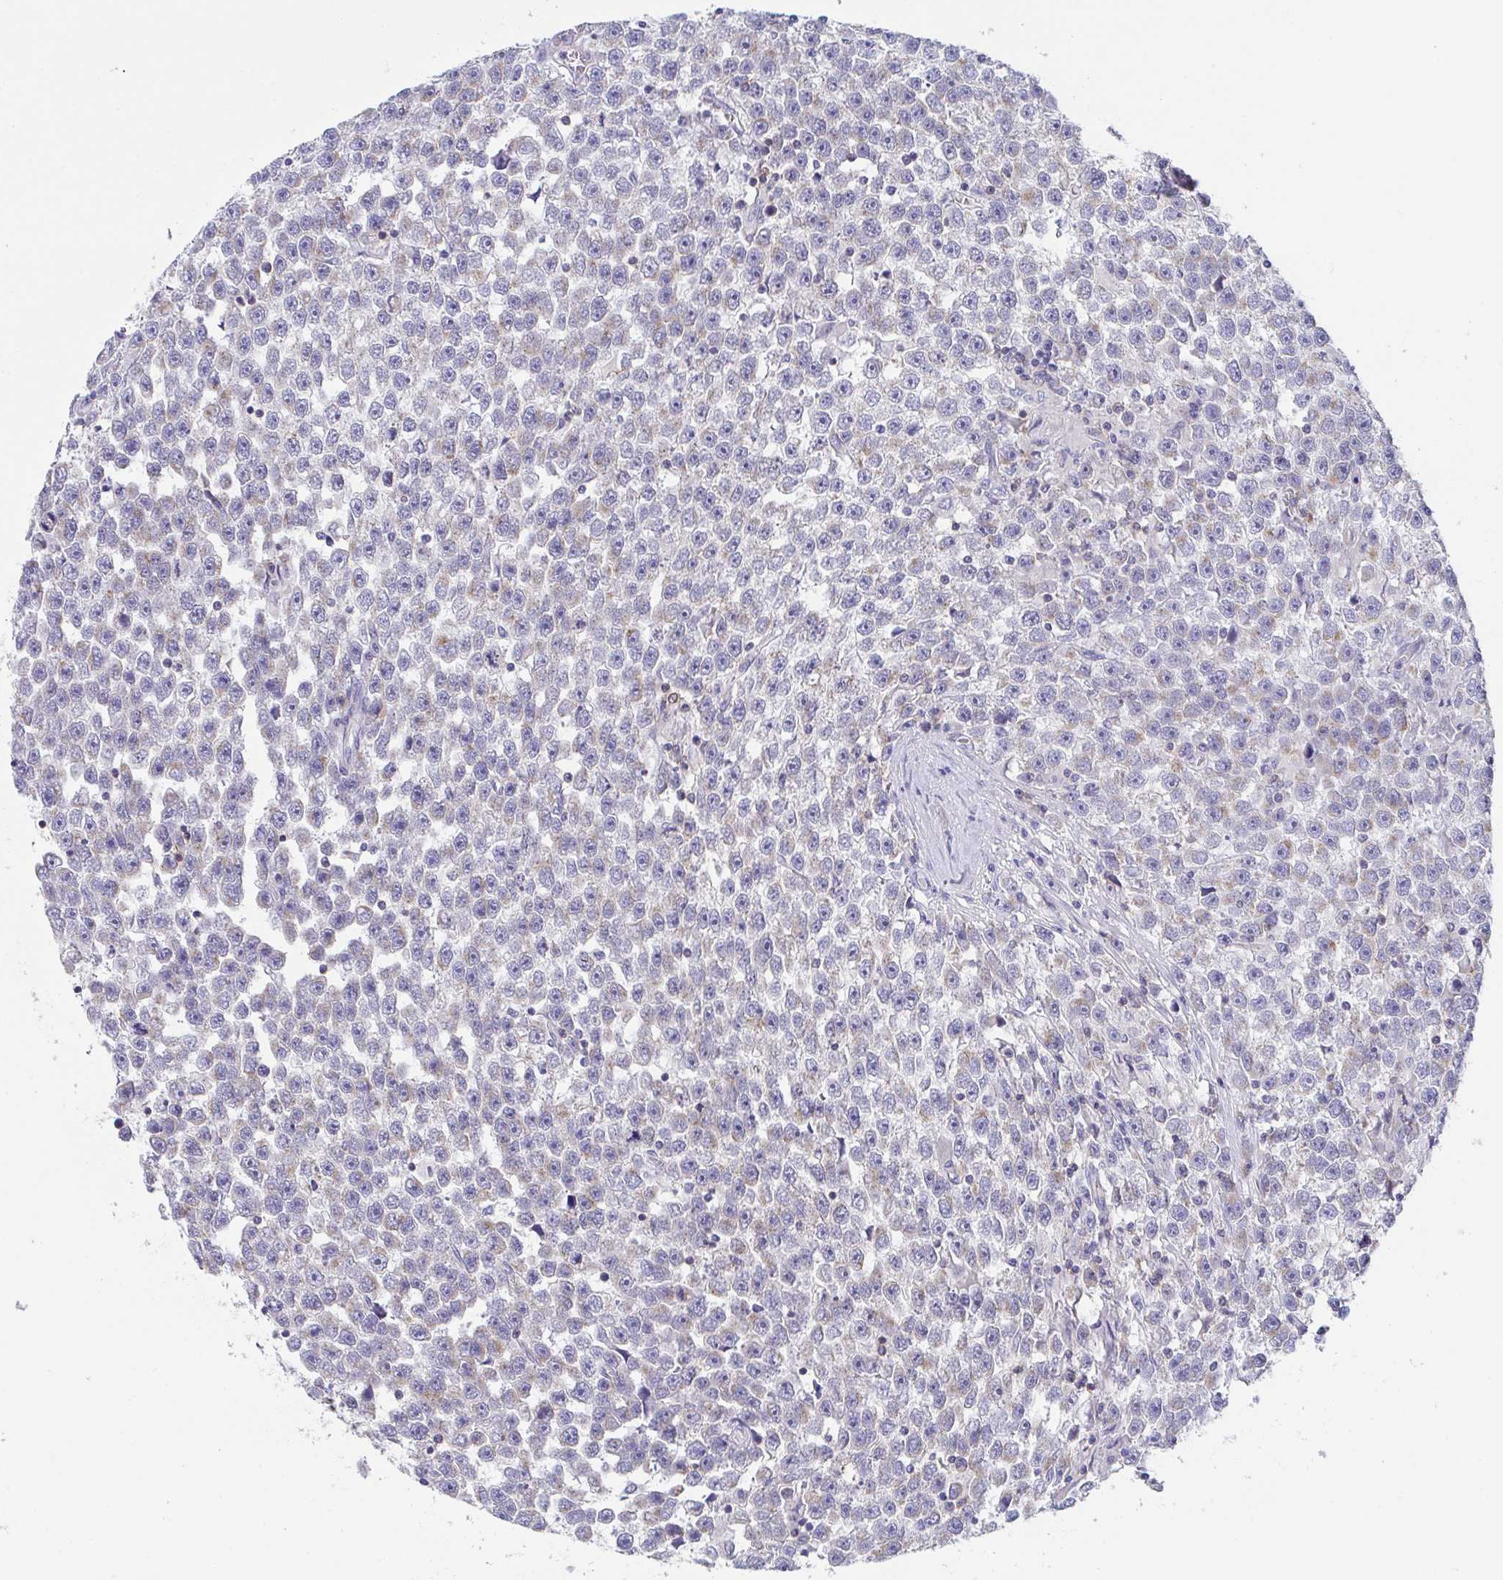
{"staining": {"intensity": "negative", "quantity": "none", "location": "none"}, "tissue": "testis cancer", "cell_type": "Tumor cells", "image_type": "cancer", "snomed": [{"axis": "morphology", "description": "Seminoma, NOS"}, {"axis": "topography", "description": "Testis"}], "caption": "Immunohistochemistry (IHC) photomicrograph of human testis seminoma stained for a protein (brown), which reveals no staining in tumor cells.", "gene": "MIA3", "patient": {"sex": "male", "age": 31}}